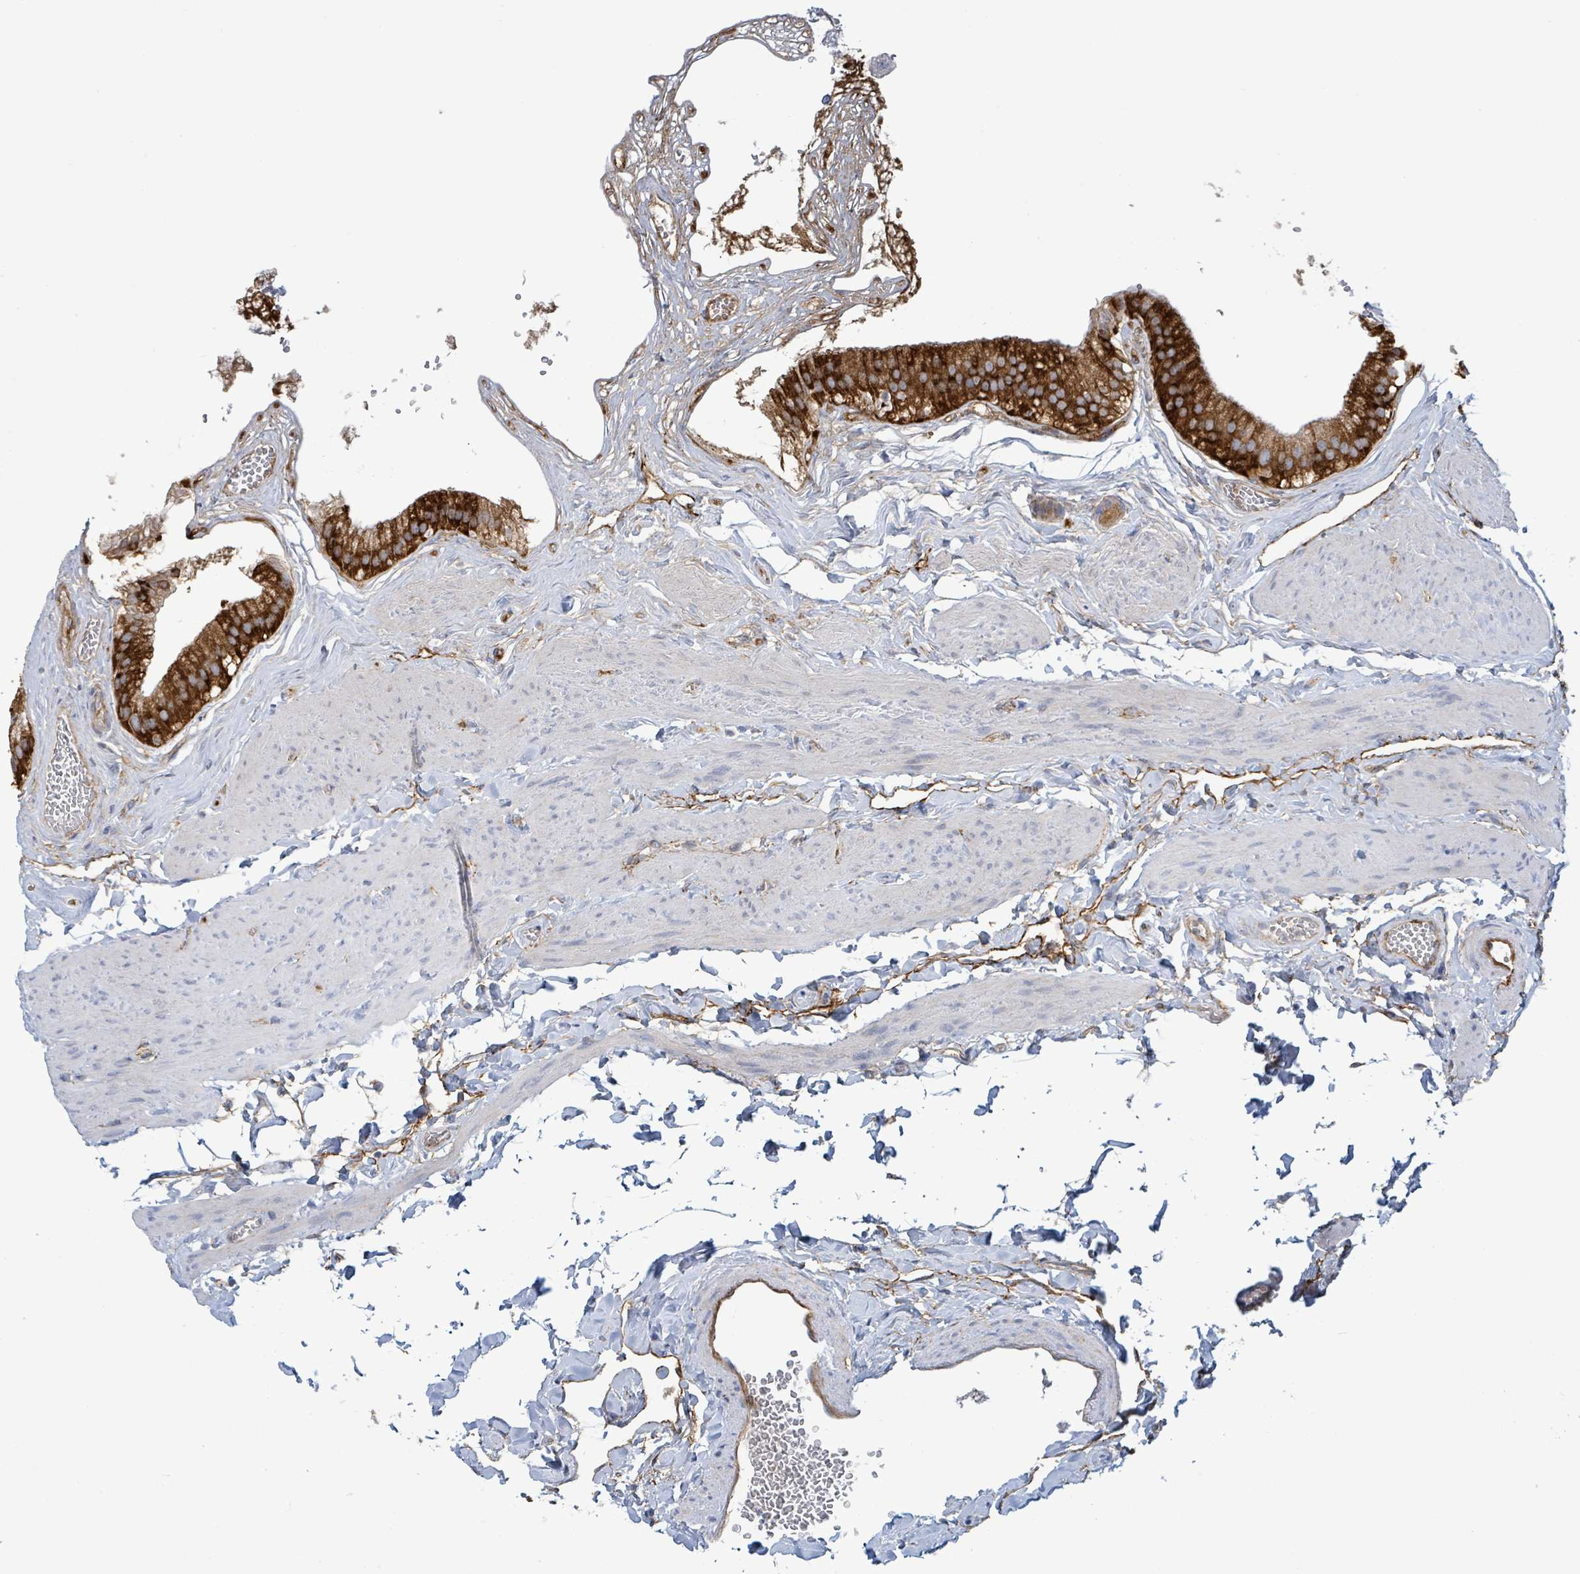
{"staining": {"intensity": "strong", "quantity": ">75%", "location": "cytoplasmic/membranous"}, "tissue": "gallbladder", "cell_type": "Glandular cells", "image_type": "normal", "snomed": [{"axis": "morphology", "description": "Normal tissue, NOS"}, {"axis": "topography", "description": "Gallbladder"}], "caption": "This image demonstrates IHC staining of benign gallbladder, with high strong cytoplasmic/membranous positivity in about >75% of glandular cells.", "gene": "EGFL7", "patient": {"sex": "female", "age": 54}}